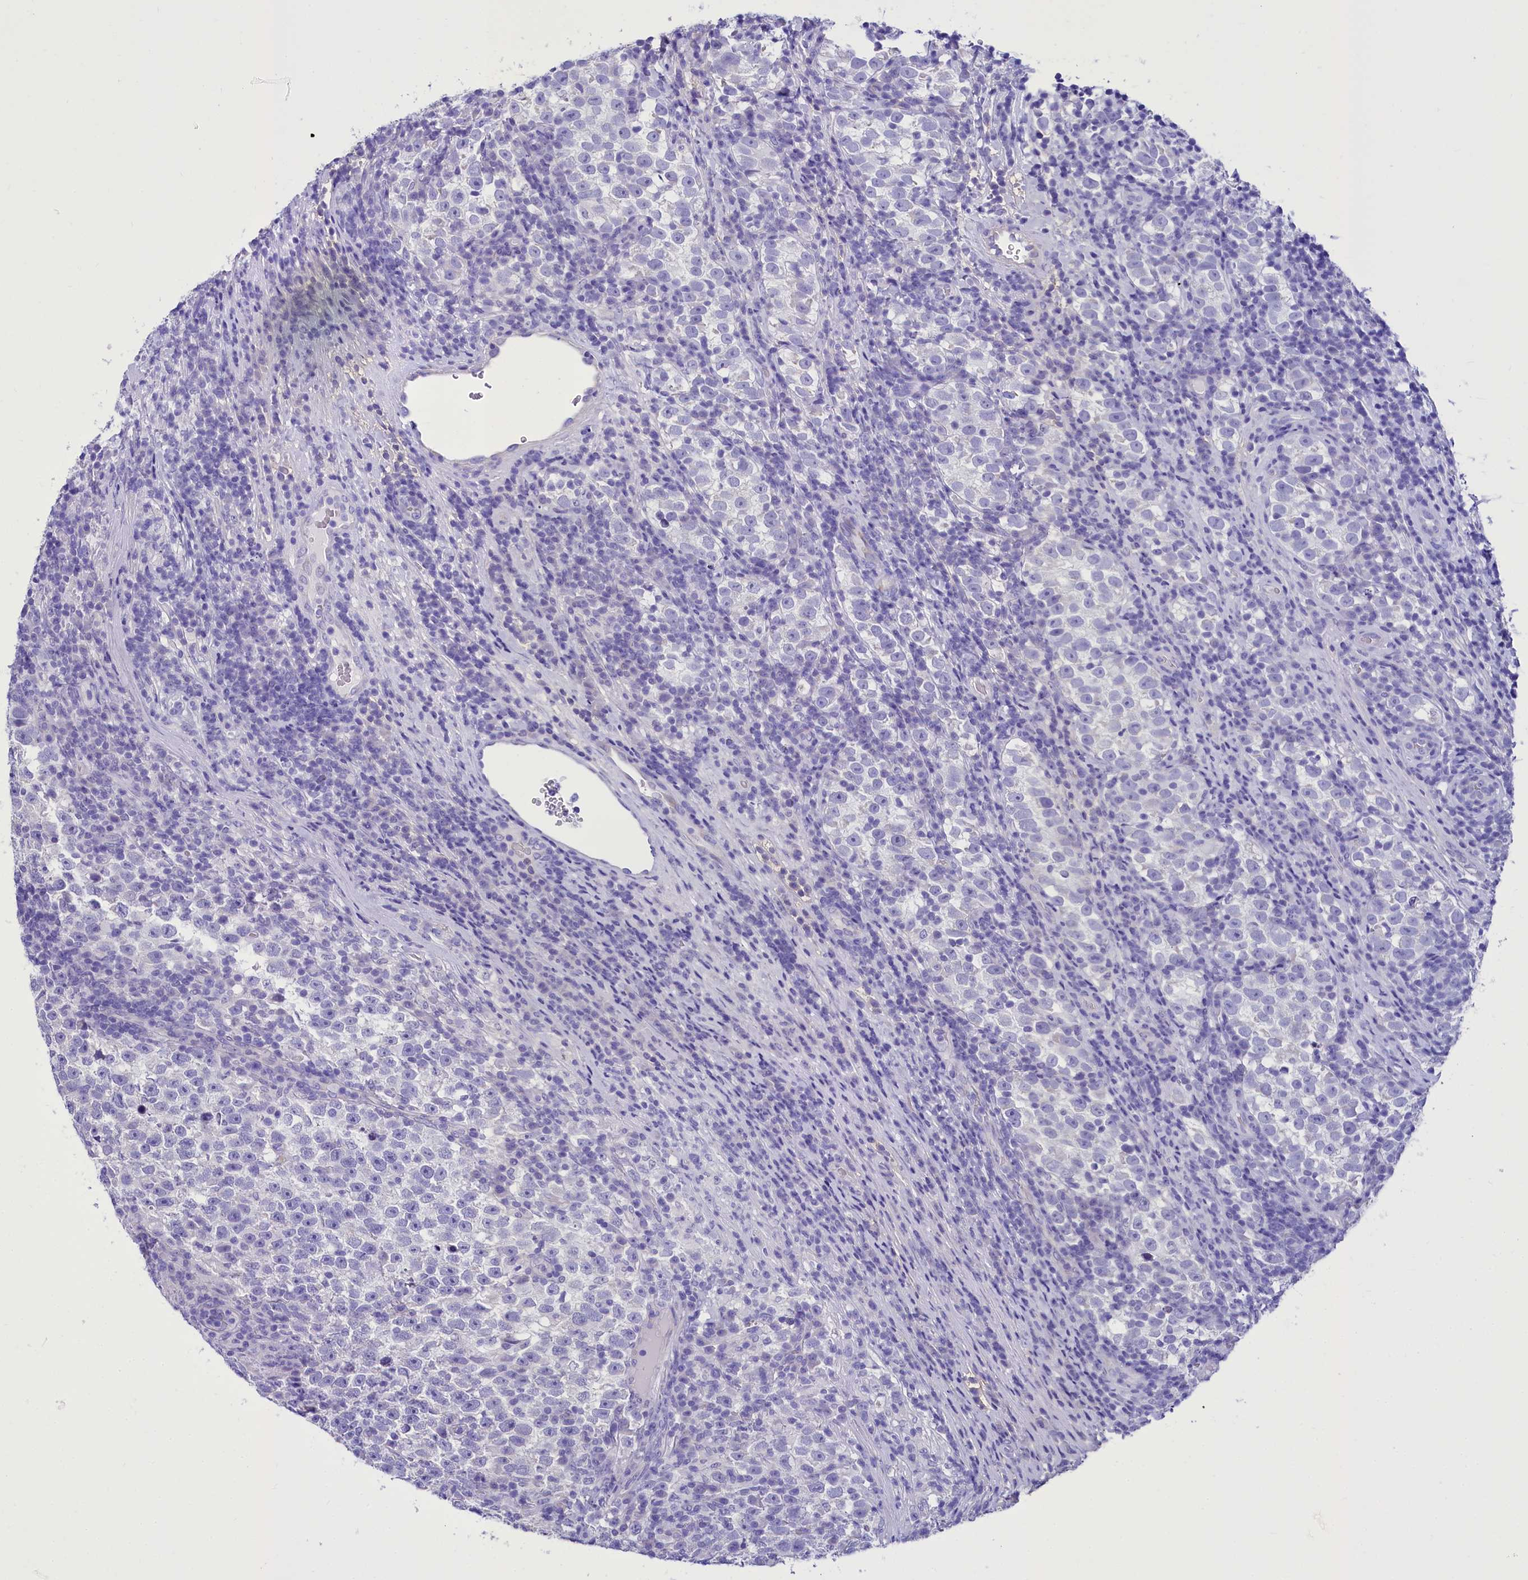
{"staining": {"intensity": "negative", "quantity": "none", "location": "none"}, "tissue": "testis cancer", "cell_type": "Tumor cells", "image_type": "cancer", "snomed": [{"axis": "morphology", "description": "Normal tissue, NOS"}, {"axis": "morphology", "description": "Seminoma, NOS"}, {"axis": "topography", "description": "Testis"}], "caption": "A histopathology image of human testis cancer (seminoma) is negative for staining in tumor cells.", "gene": "TTC36", "patient": {"sex": "male", "age": 43}}